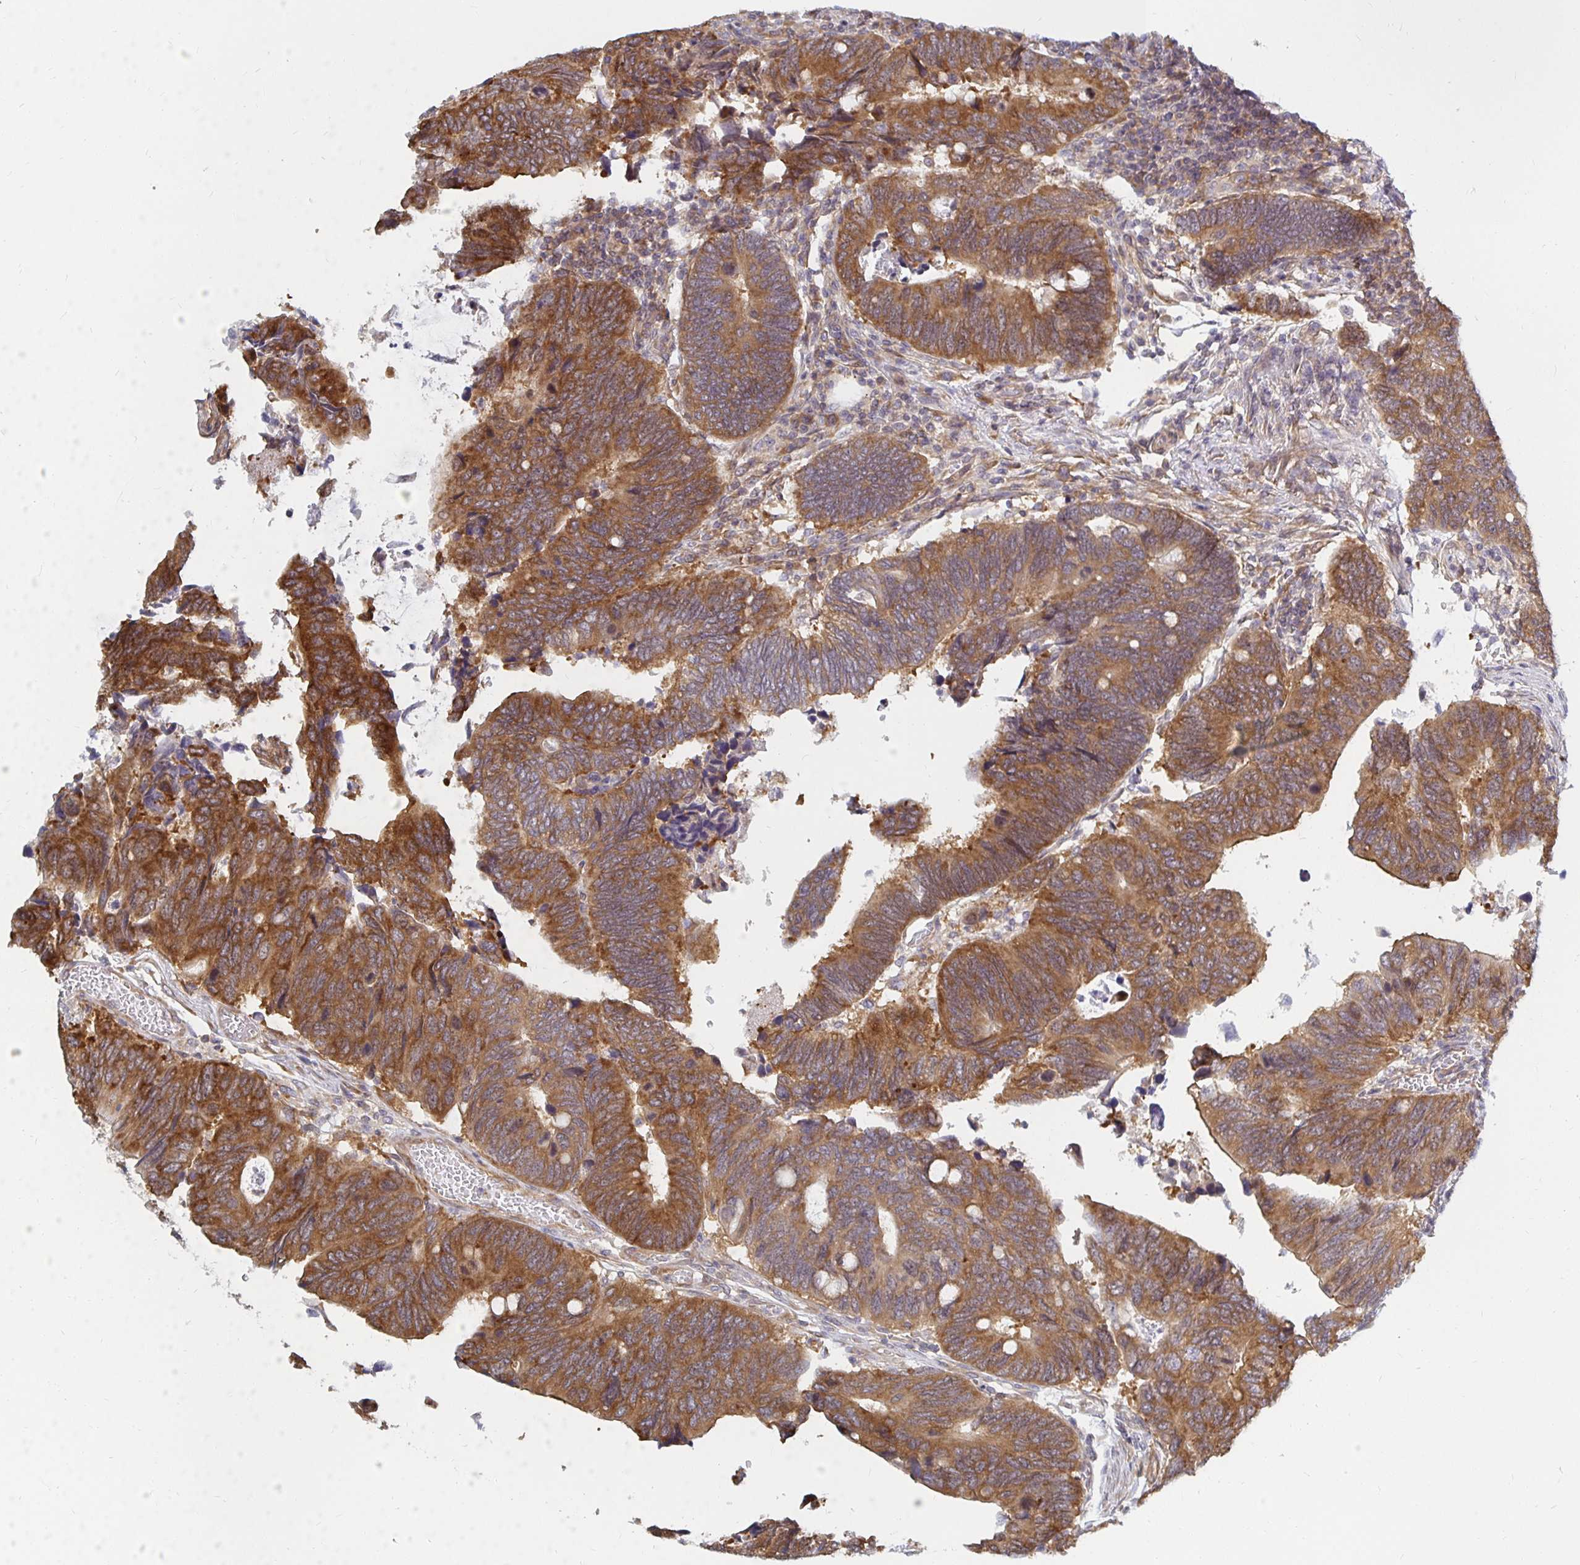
{"staining": {"intensity": "strong", "quantity": ">75%", "location": "cytoplasmic/membranous"}, "tissue": "colorectal cancer", "cell_type": "Tumor cells", "image_type": "cancer", "snomed": [{"axis": "morphology", "description": "Adenocarcinoma, NOS"}, {"axis": "topography", "description": "Colon"}], "caption": "Immunohistochemistry (DAB) staining of adenocarcinoma (colorectal) displays strong cytoplasmic/membranous protein staining in about >75% of tumor cells.", "gene": "PDAP1", "patient": {"sex": "male", "age": 87}}